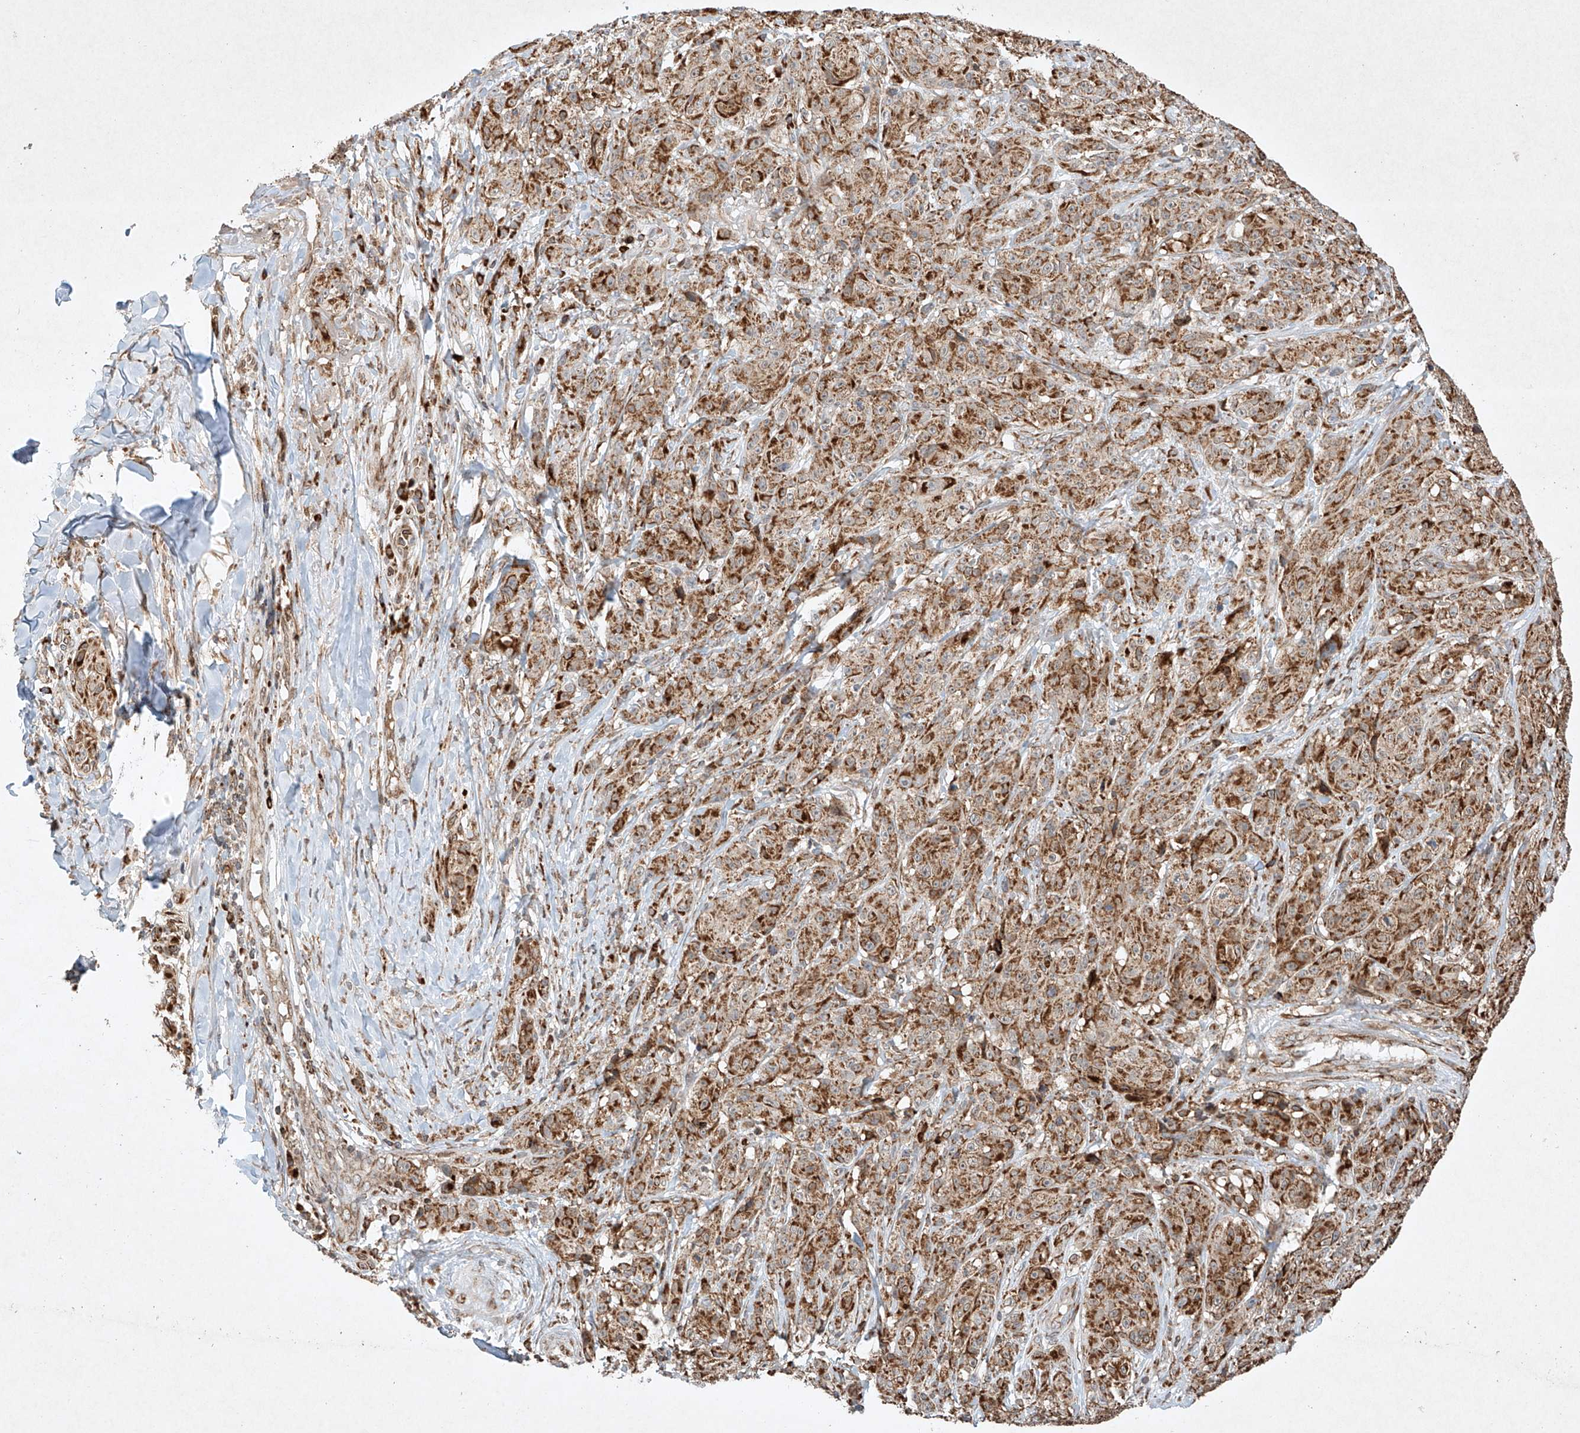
{"staining": {"intensity": "strong", "quantity": ">75%", "location": "cytoplasmic/membranous"}, "tissue": "melanoma", "cell_type": "Tumor cells", "image_type": "cancer", "snomed": [{"axis": "morphology", "description": "Malignant melanoma, NOS"}, {"axis": "topography", "description": "Skin"}], "caption": "About >75% of tumor cells in melanoma demonstrate strong cytoplasmic/membranous protein positivity as visualized by brown immunohistochemical staining.", "gene": "SEMA3B", "patient": {"sex": "male", "age": 73}}